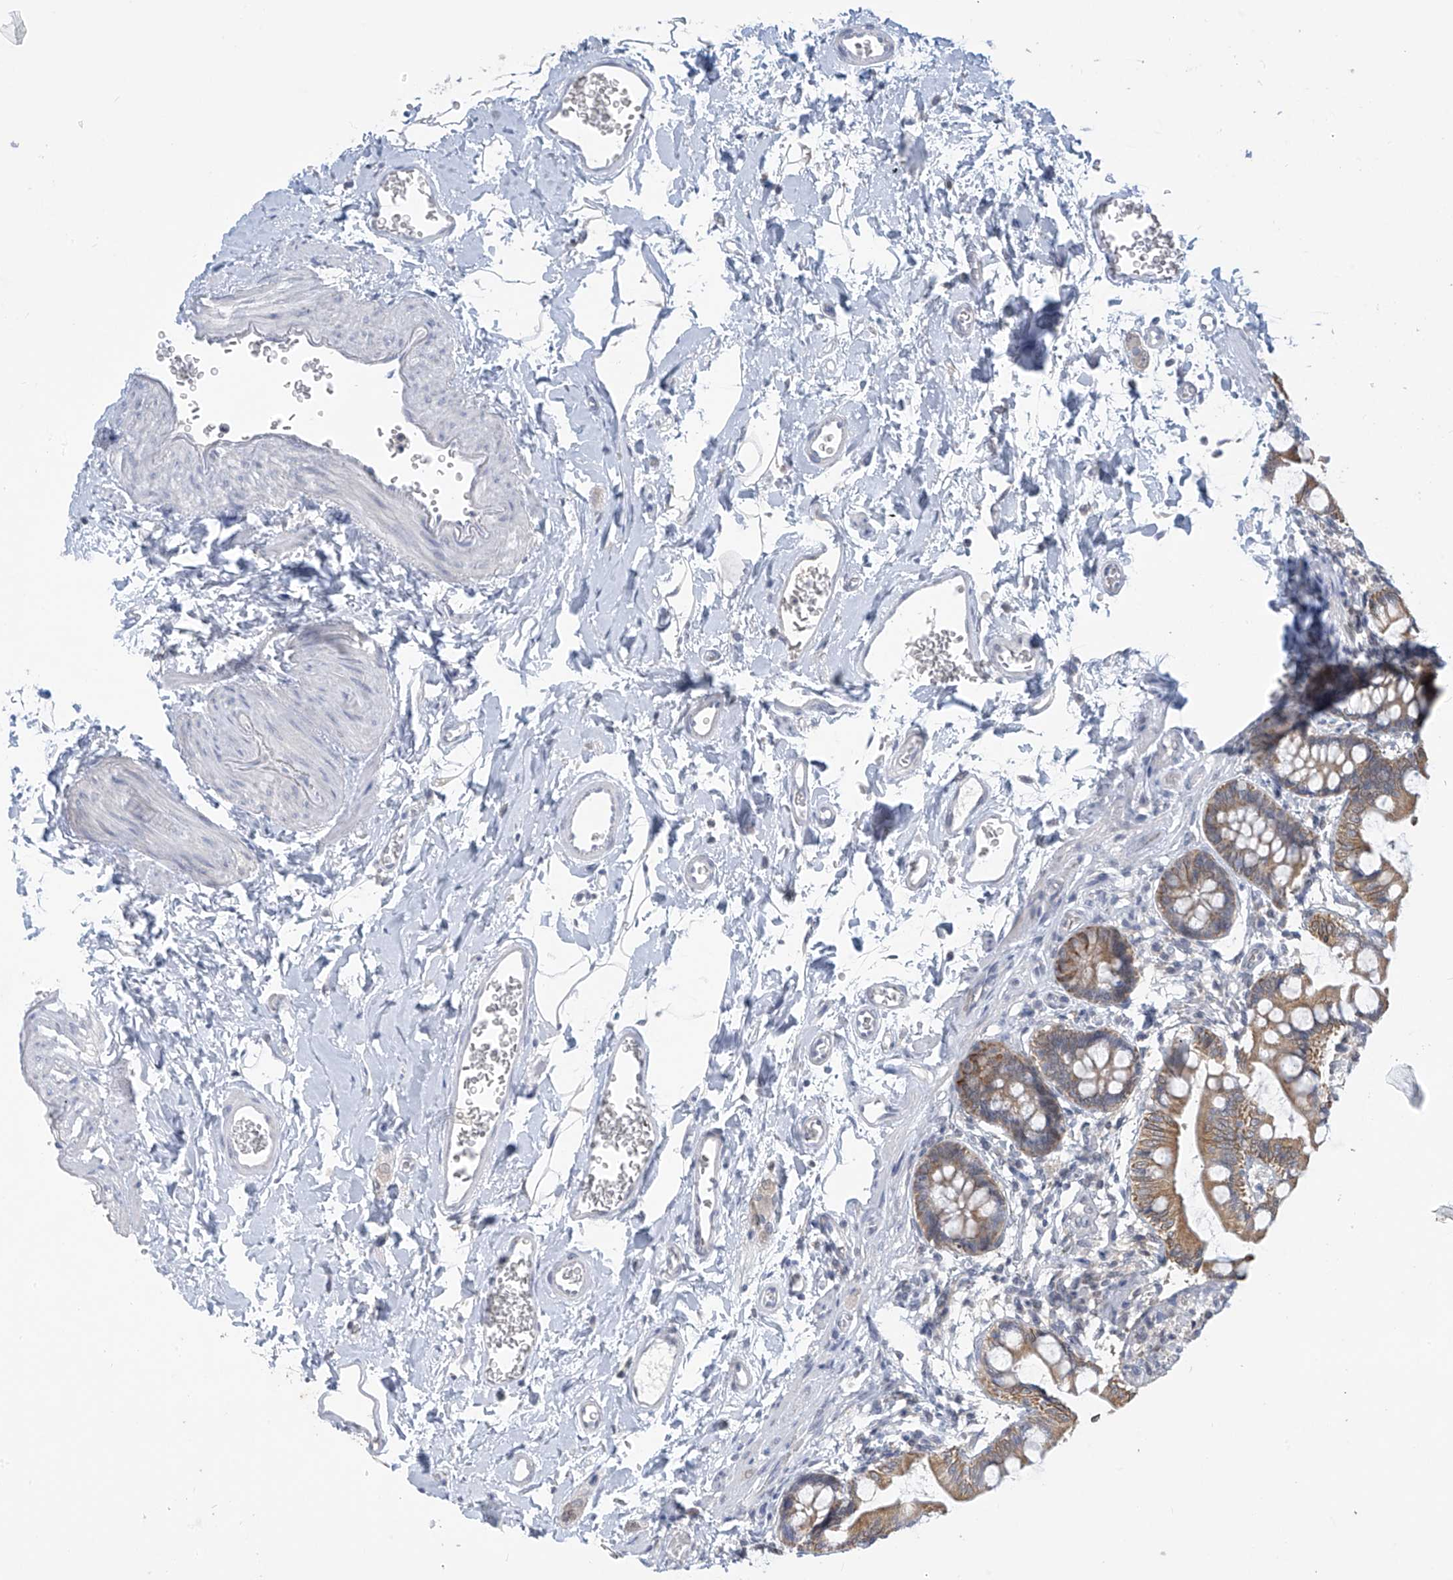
{"staining": {"intensity": "moderate", "quantity": ">75%", "location": "cytoplasmic/membranous"}, "tissue": "small intestine", "cell_type": "Glandular cells", "image_type": "normal", "snomed": [{"axis": "morphology", "description": "Normal tissue, NOS"}, {"axis": "topography", "description": "Small intestine"}], "caption": "An immunohistochemistry (IHC) photomicrograph of unremarkable tissue is shown. Protein staining in brown shows moderate cytoplasmic/membranous positivity in small intestine within glandular cells.", "gene": "APLF", "patient": {"sex": "male", "age": 52}}